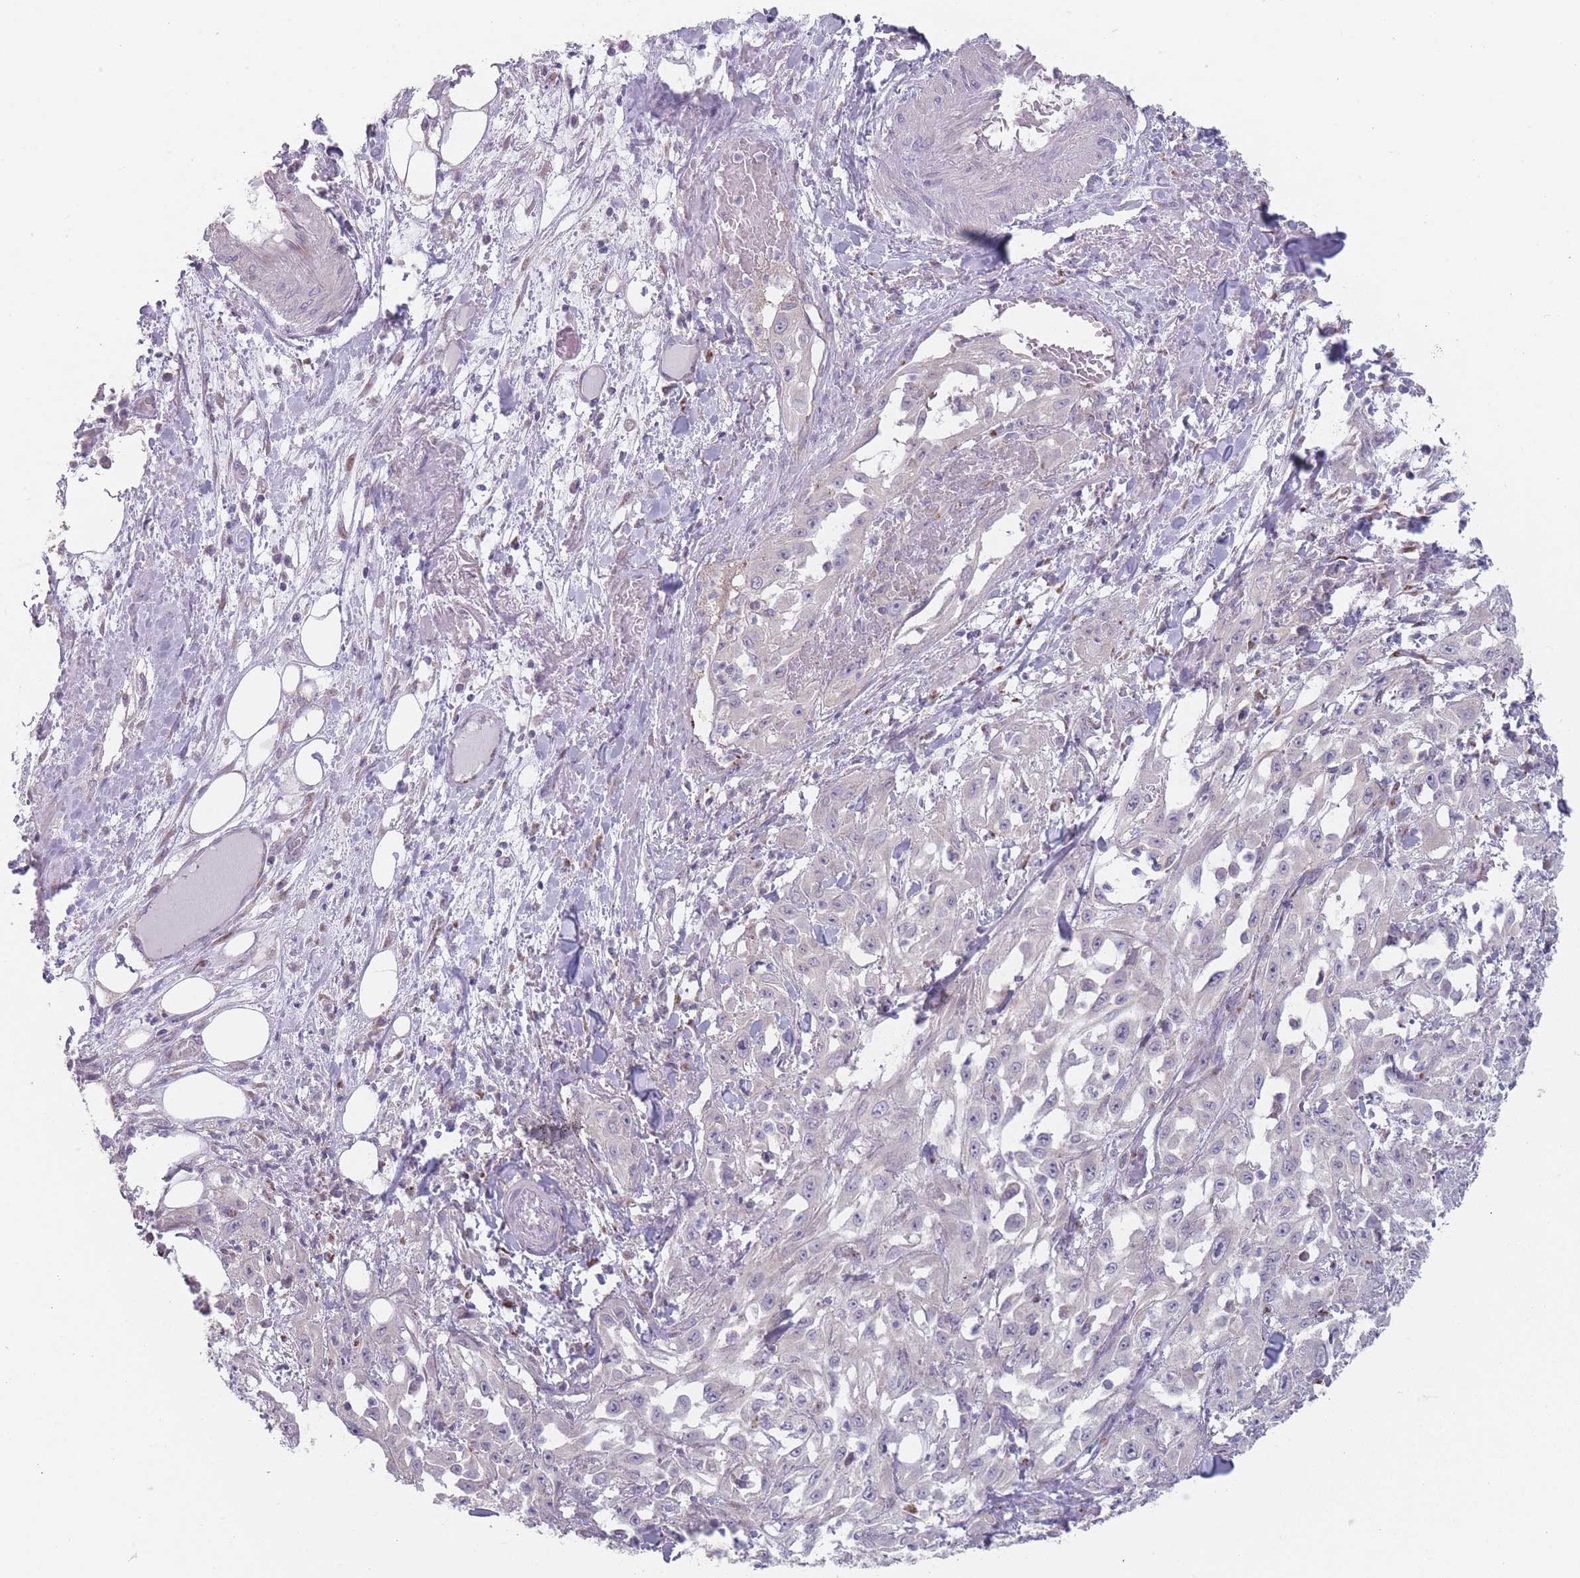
{"staining": {"intensity": "negative", "quantity": "none", "location": "none"}, "tissue": "skin cancer", "cell_type": "Tumor cells", "image_type": "cancer", "snomed": [{"axis": "morphology", "description": "Squamous cell carcinoma, NOS"}, {"axis": "morphology", "description": "Squamous cell carcinoma, metastatic, NOS"}, {"axis": "topography", "description": "Skin"}, {"axis": "topography", "description": "Lymph node"}], "caption": "High power microscopy photomicrograph of an IHC image of skin squamous cell carcinoma, revealing no significant staining in tumor cells.", "gene": "AKAIN1", "patient": {"sex": "male", "age": 75}}